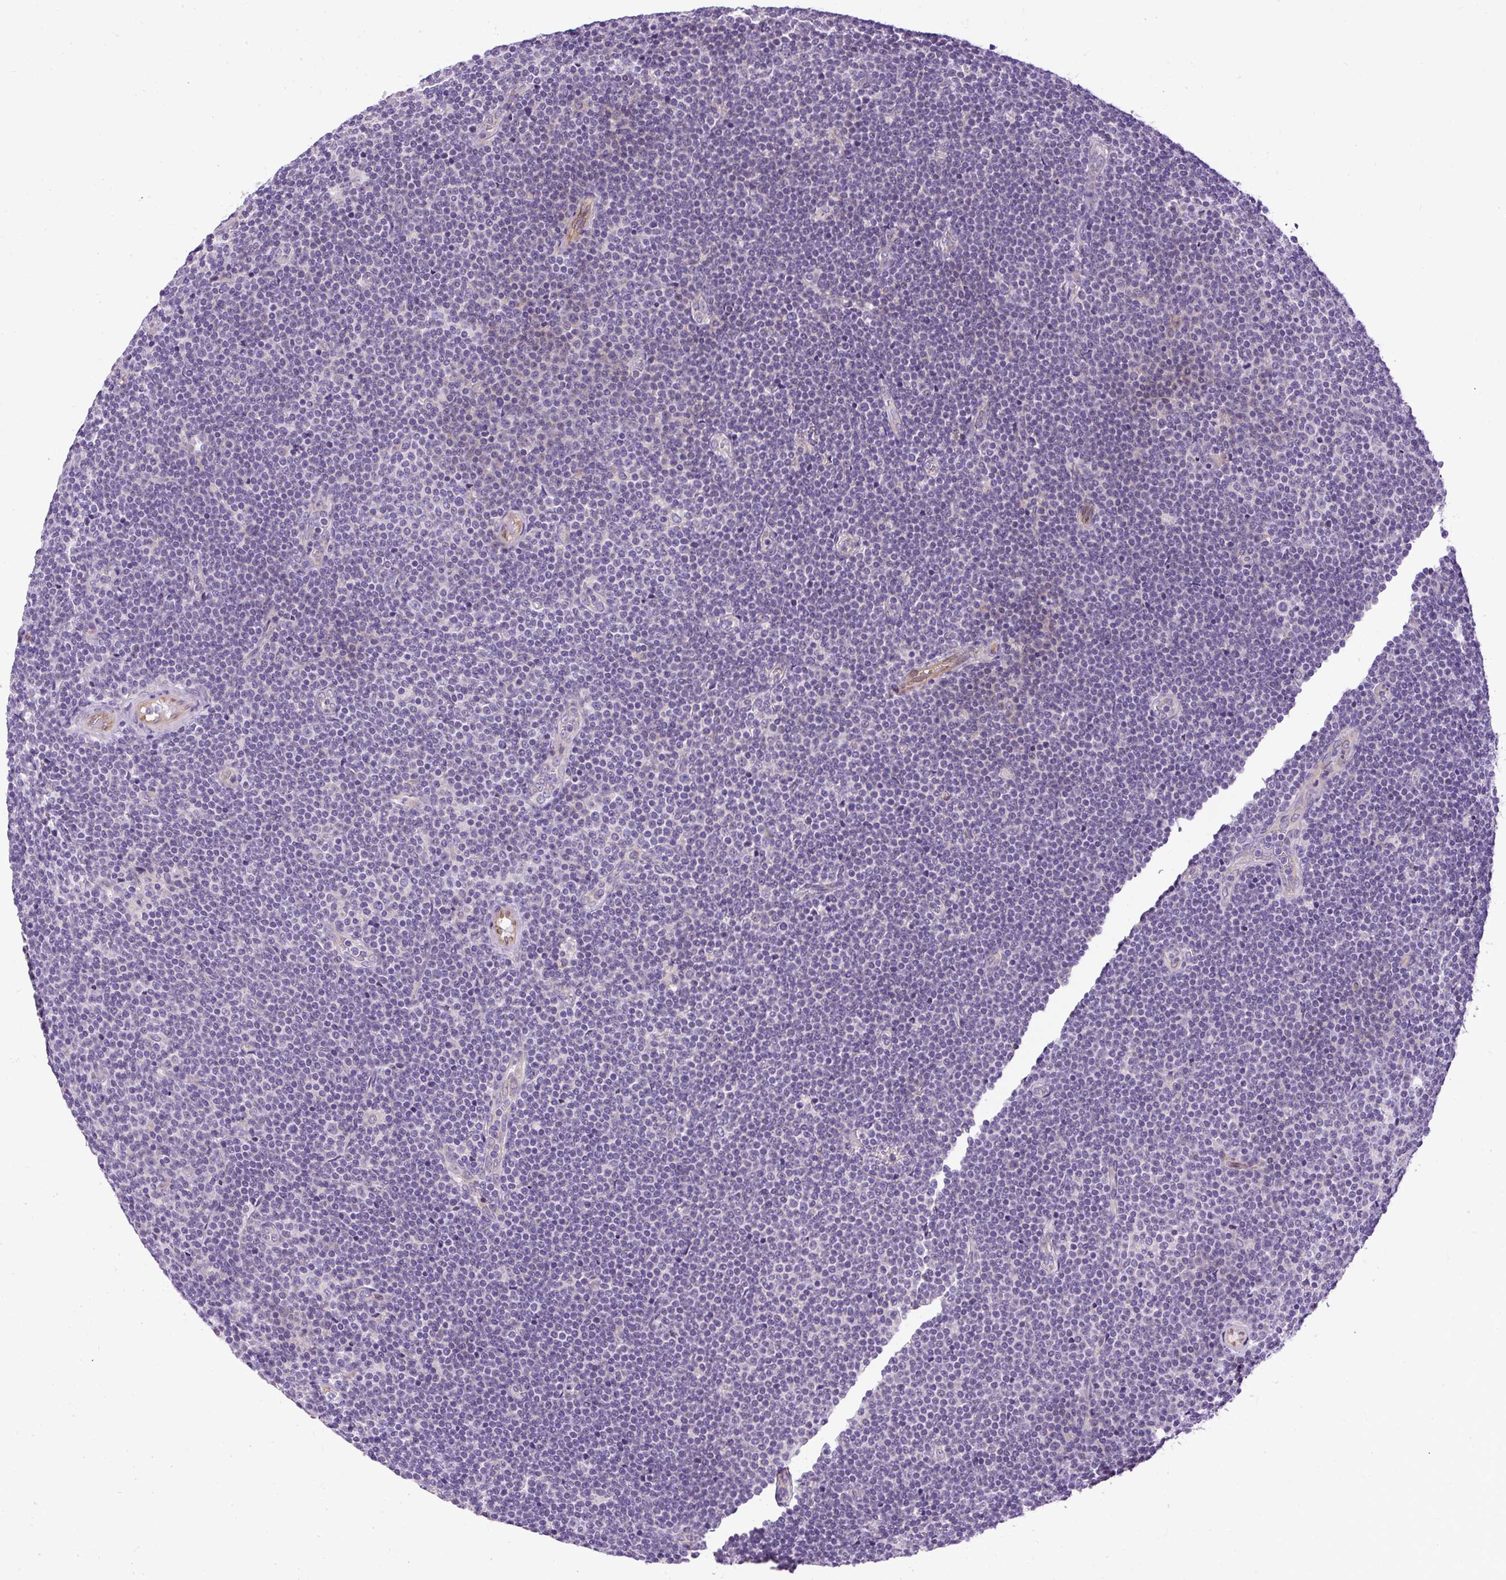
{"staining": {"intensity": "negative", "quantity": "none", "location": "none"}, "tissue": "lymphoma", "cell_type": "Tumor cells", "image_type": "cancer", "snomed": [{"axis": "morphology", "description": "Malignant lymphoma, non-Hodgkin's type, Low grade"}, {"axis": "topography", "description": "Lymph node"}], "caption": "Immunohistochemistry of human lymphoma reveals no staining in tumor cells.", "gene": "FAM149A", "patient": {"sex": "male", "age": 48}}